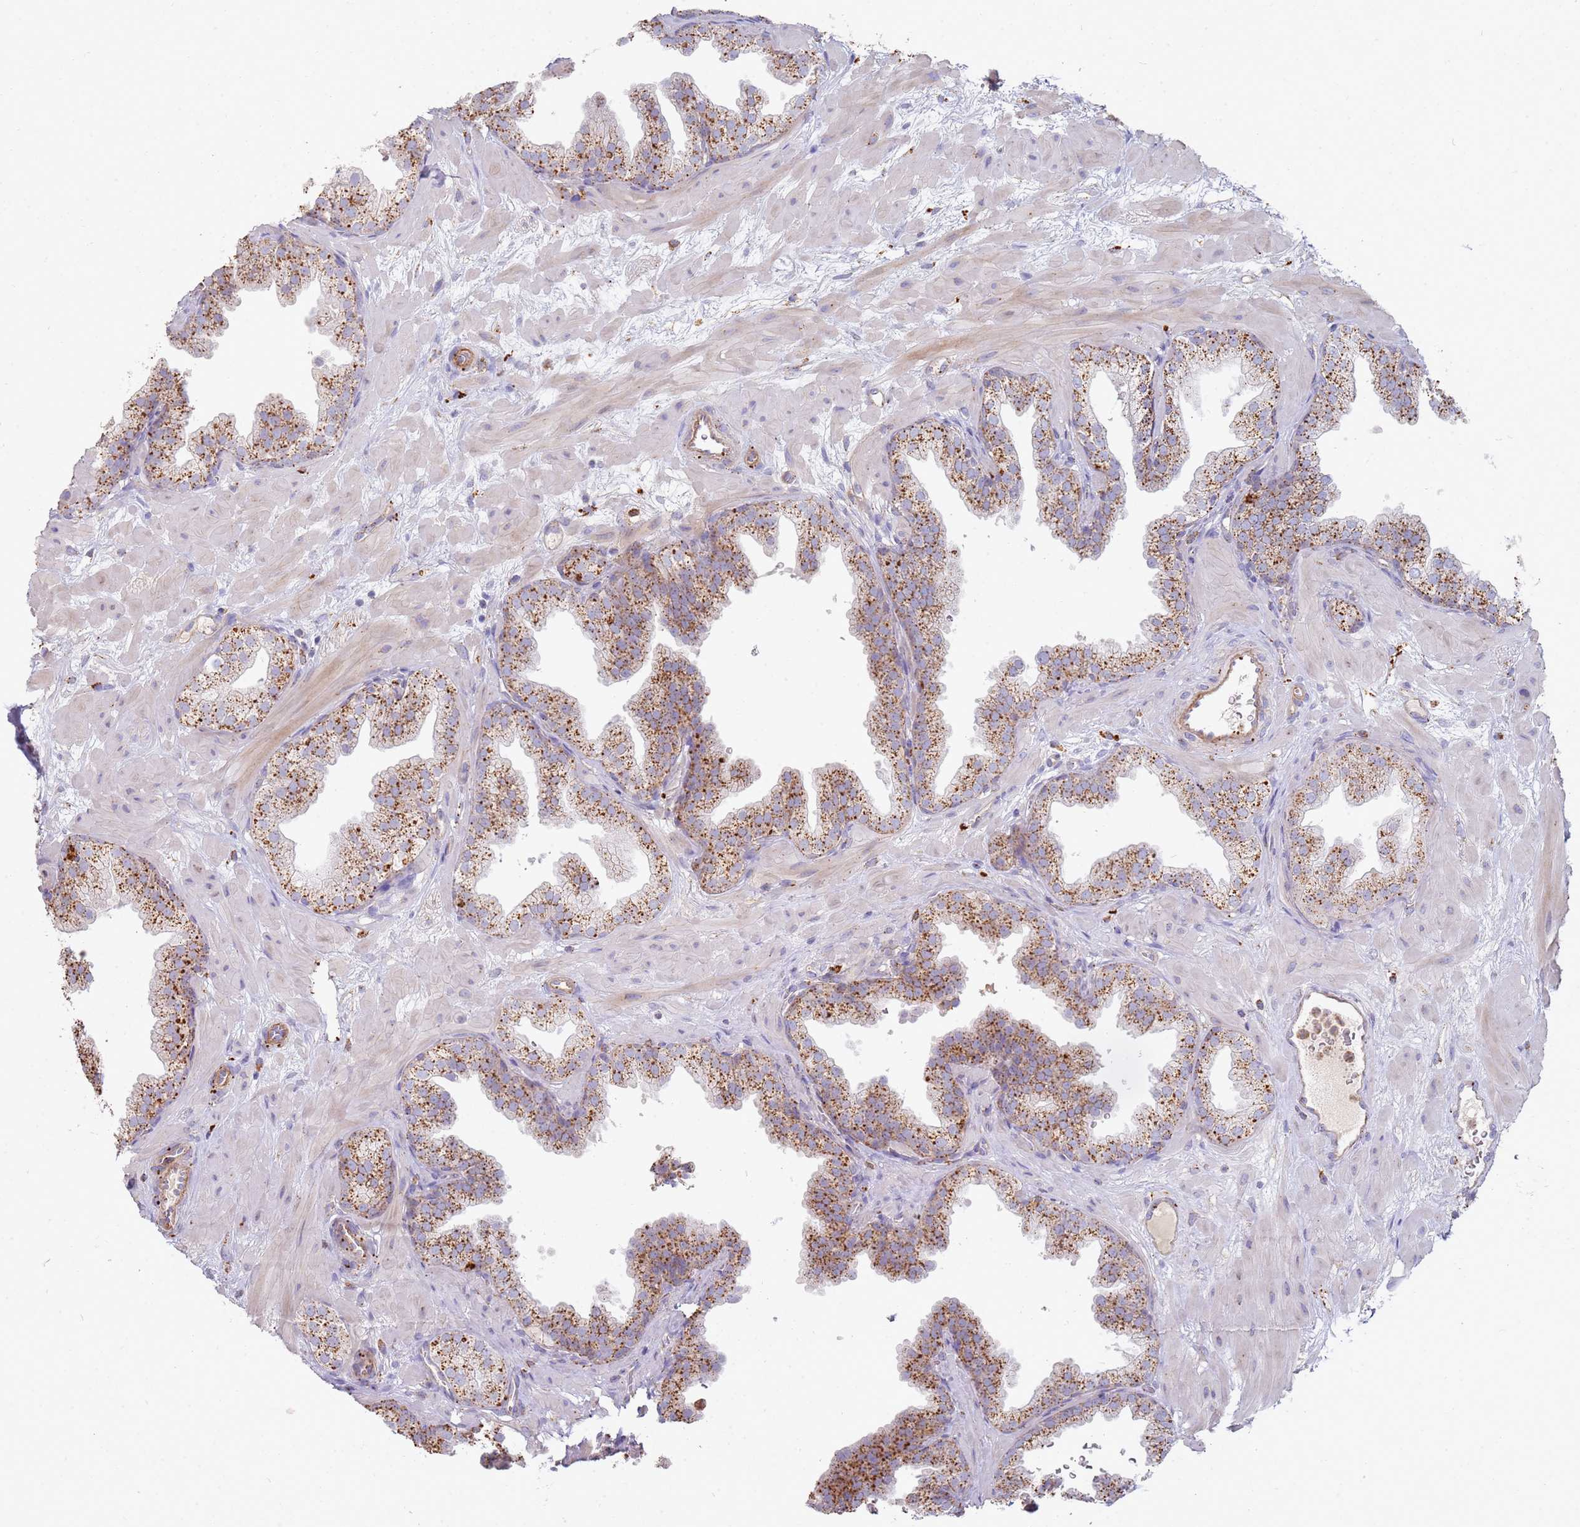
{"staining": {"intensity": "strong", "quantity": ">75%", "location": "cytoplasmic/membranous"}, "tissue": "prostate", "cell_type": "Glandular cells", "image_type": "normal", "snomed": [{"axis": "morphology", "description": "Normal tissue, NOS"}, {"axis": "topography", "description": "Prostate"}], "caption": "Strong cytoplasmic/membranous positivity for a protein is seen in about >75% of glandular cells of normal prostate using IHC.", "gene": "TMEM229B", "patient": {"sex": "male", "age": 37}}